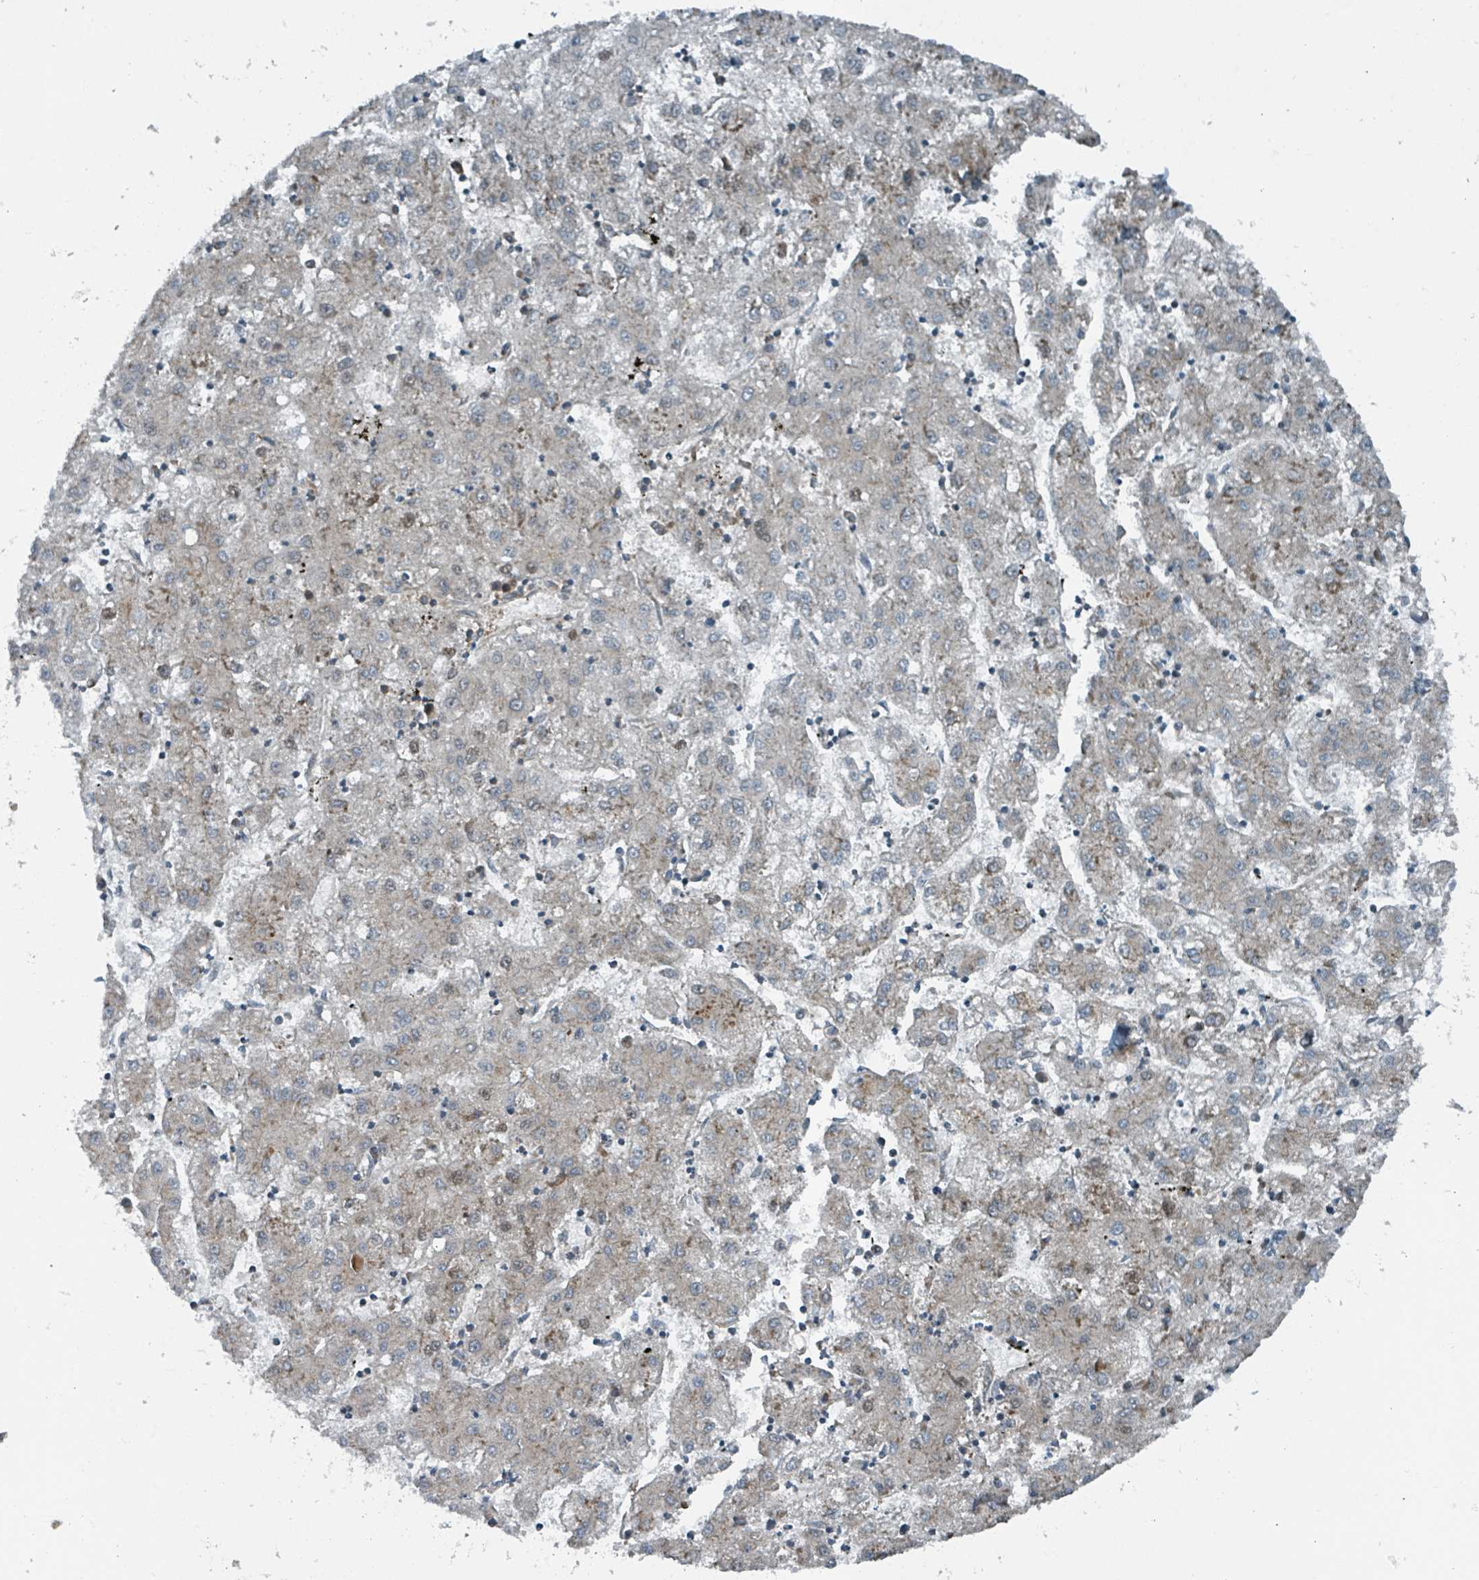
{"staining": {"intensity": "weak", "quantity": "25%-75%", "location": "cytoplasmic/membranous"}, "tissue": "liver cancer", "cell_type": "Tumor cells", "image_type": "cancer", "snomed": [{"axis": "morphology", "description": "Carcinoma, Hepatocellular, NOS"}, {"axis": "topography", "description": "Liver"}], "caption": "Liver cancer stained with a protein marker displays weak staining in tumor cells.", "gene": "RHPN2", "patient": {"sex": "male", "age": 72}}